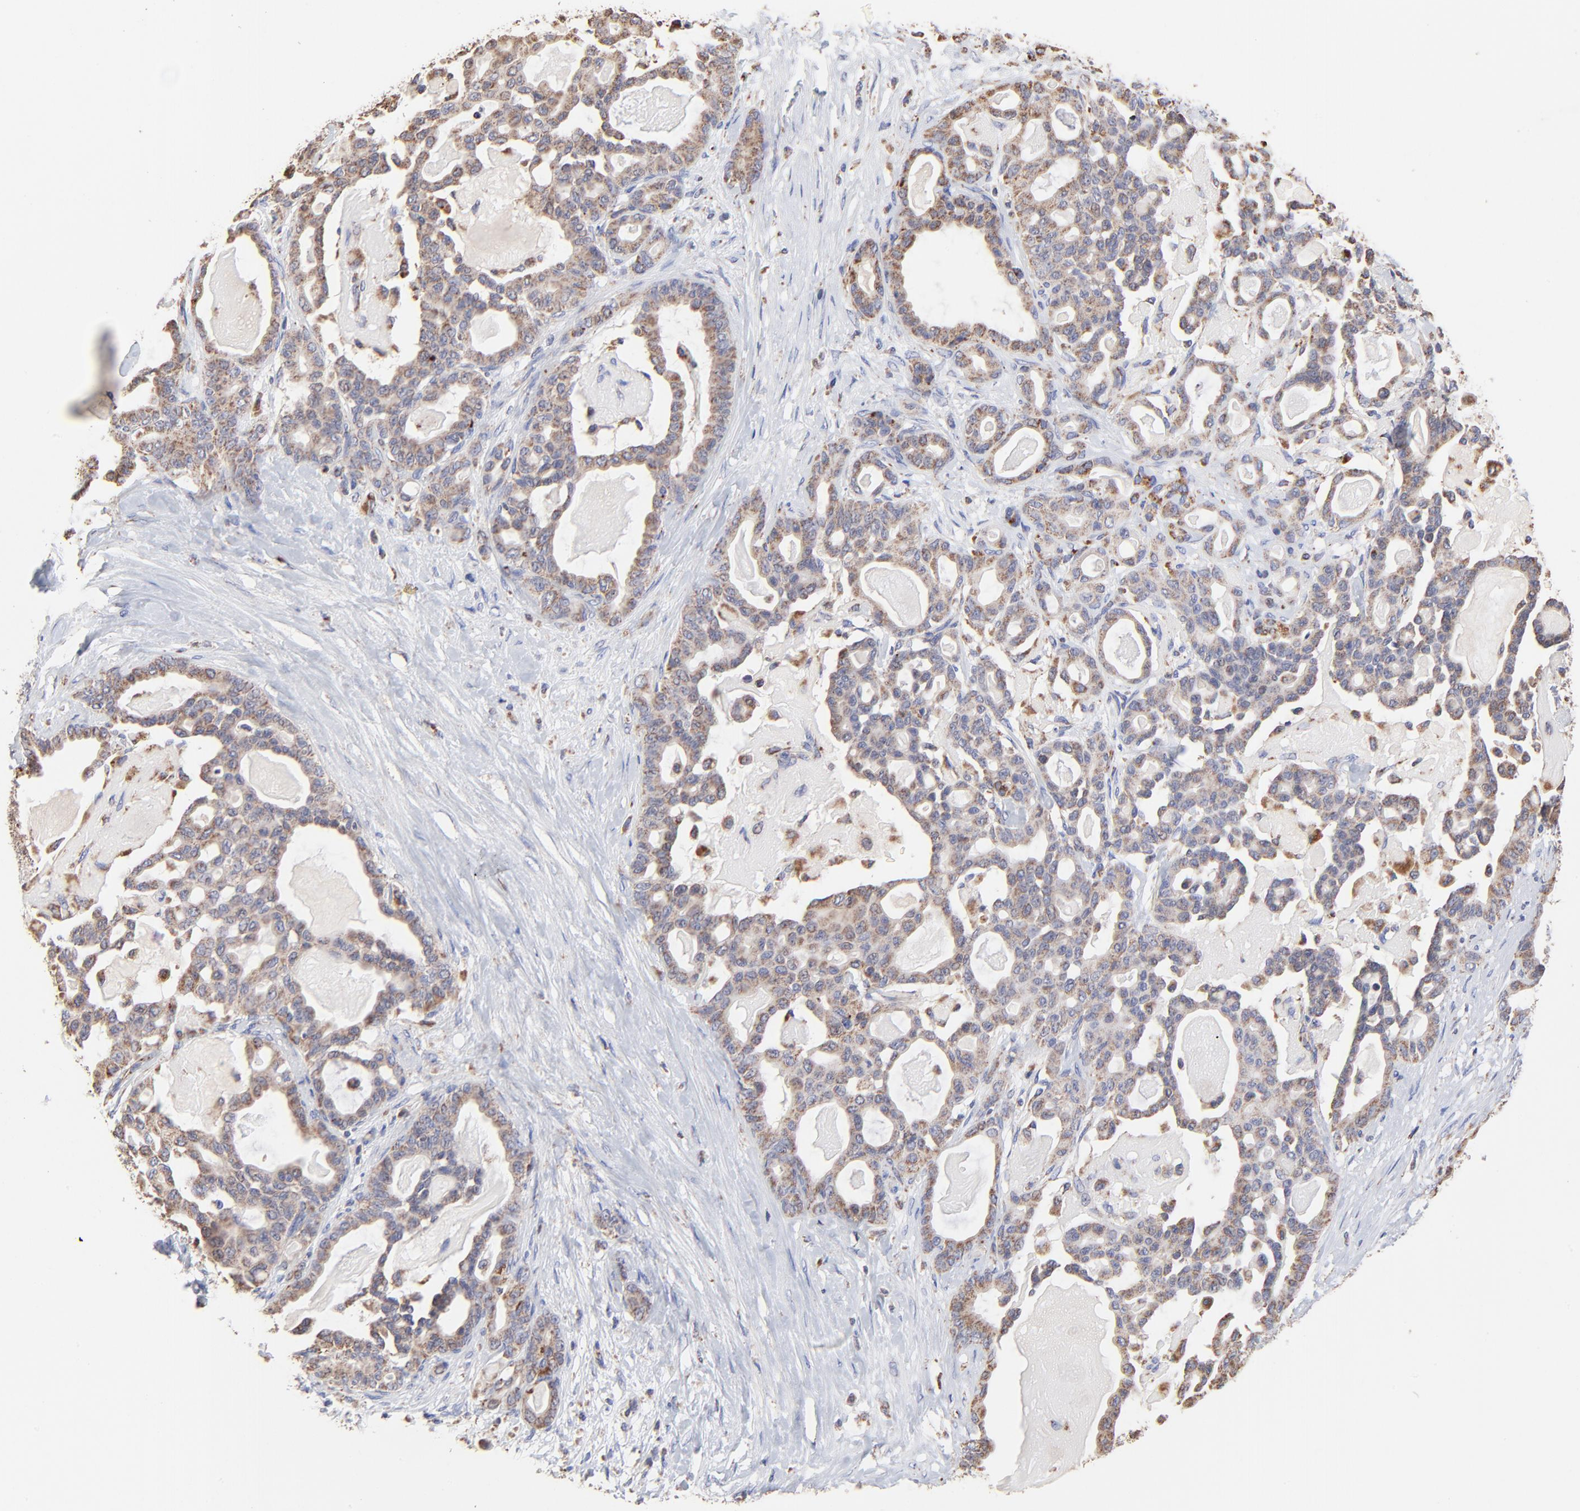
{"staining": {"intensity": "moderate", "quantity": ">75%", "location": "cytoplasmic/membranous"}, "tissue": "pancreatic cancer", "cell_type": "Tumor cells", "image_type": "cancer", "snomed": [{"axis": "morphology", "description": "Adenocarcinoma, NOS"}, {"axis": "topography", "description": "Pancreas"}], "caption": "Immunohistochemical staining of human pancreatic cancer reveals medium levels of moderate cytoplasmic/membranous protein expression in approximately >75% of tumor cells. (DAB (3,3'-diaminobenzidine) IHC, brown staining for protein, blue staining for nuclei).", "gene": "SSBP1", "patient": {"sex": "male", "age": 63}}